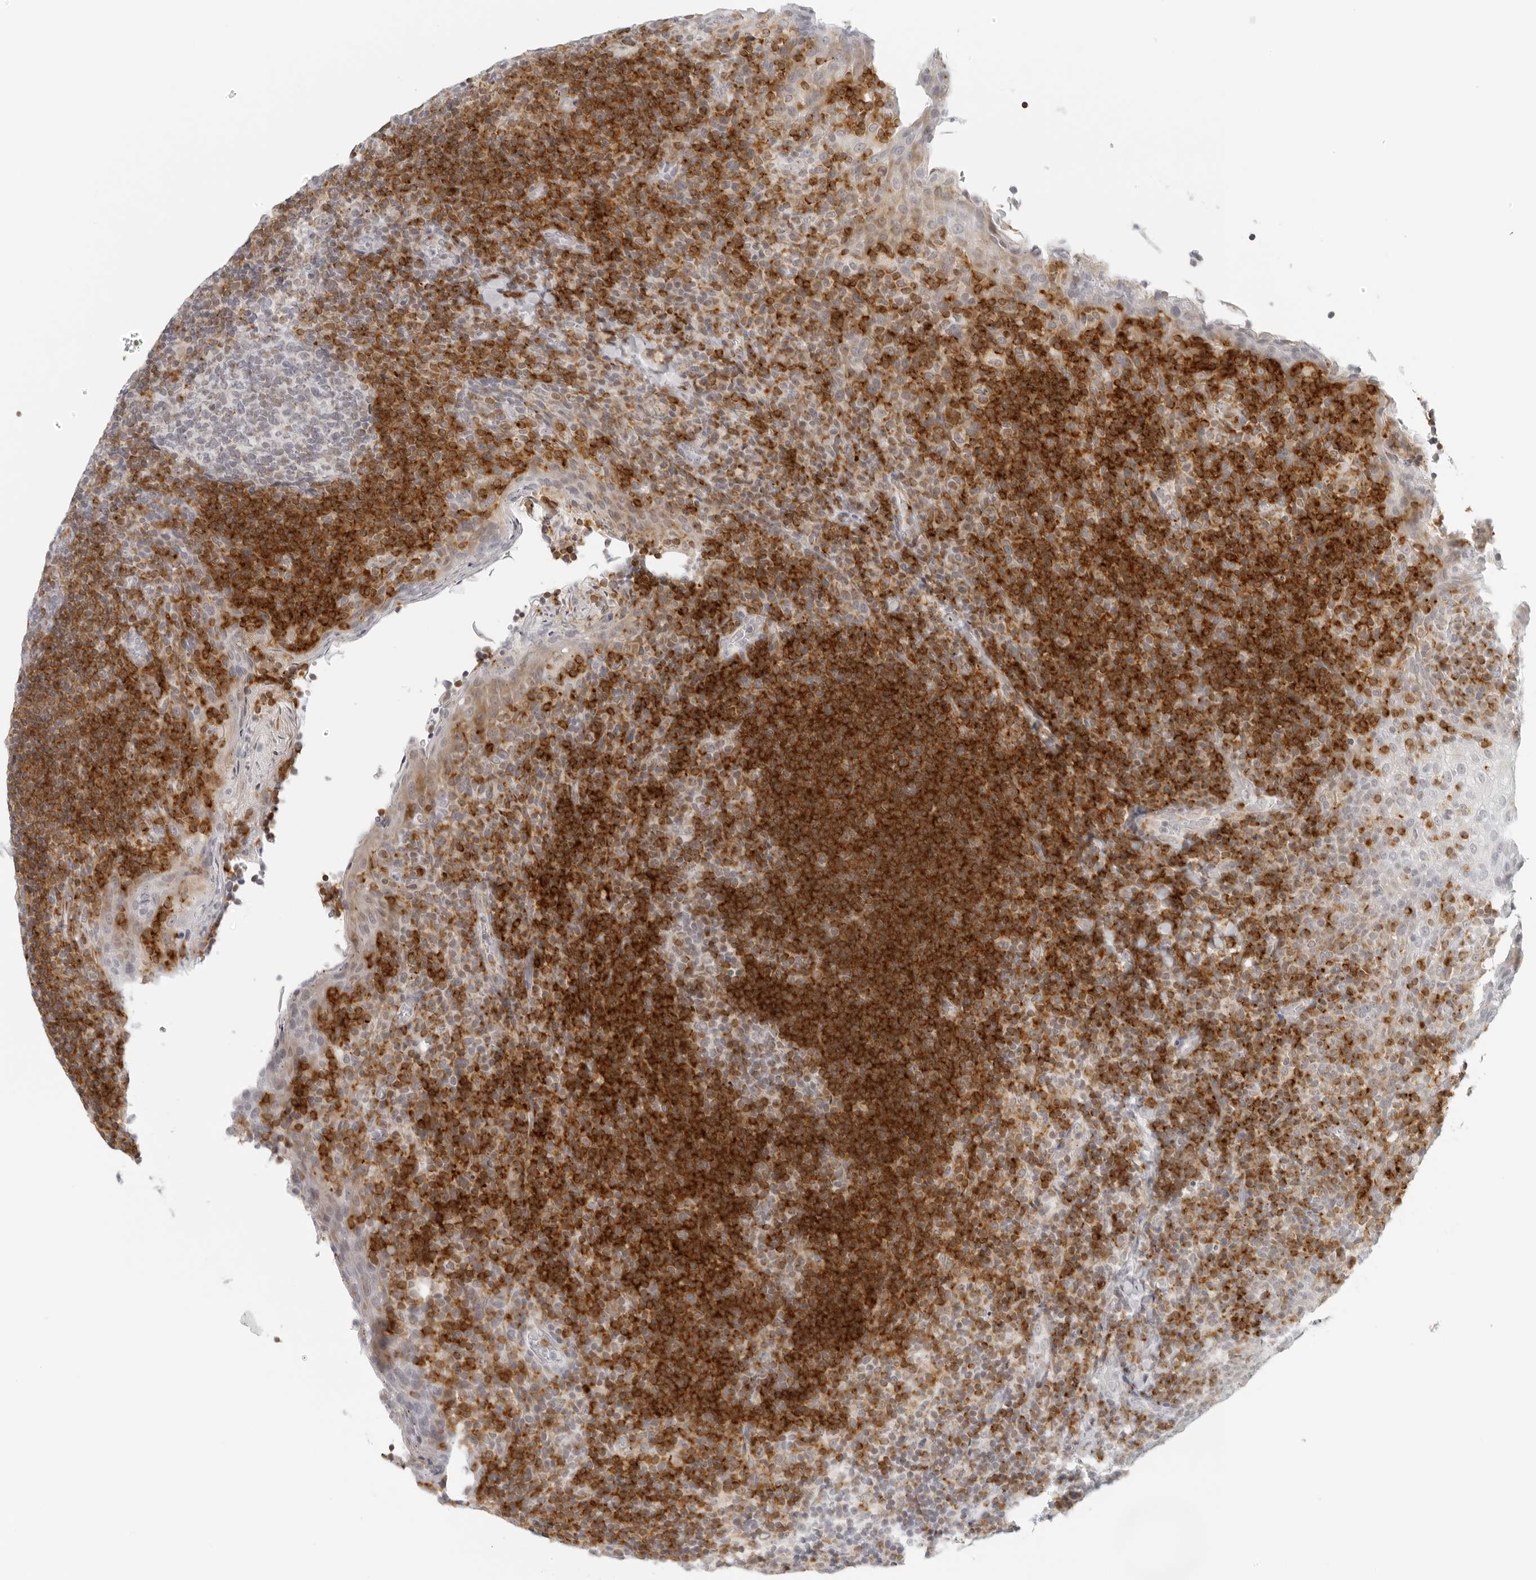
{"staining": {"intensity": "moderate", "quantity": "25%-75%", "location": "cytoplasmic/membranous"}, "tissue": "tonsil", "cell_type": "Germinal center cells", "image_type": "normal", "snomed": [{"axis": "morphology", "description": "Normal tissue, NOS"}, {"axis": "topography", "description": "Tonsil"}], "caption": "Immunohistochemistry histopathology image of benign human tonsil stained for a protein (brown), which shows medium levels of moderate cytoplasmic/membranous staining in approximately 25%-75% of germinal center cells.", "gene": "RPS6KC1", "patient": {"sex": "male", "age": 17}}